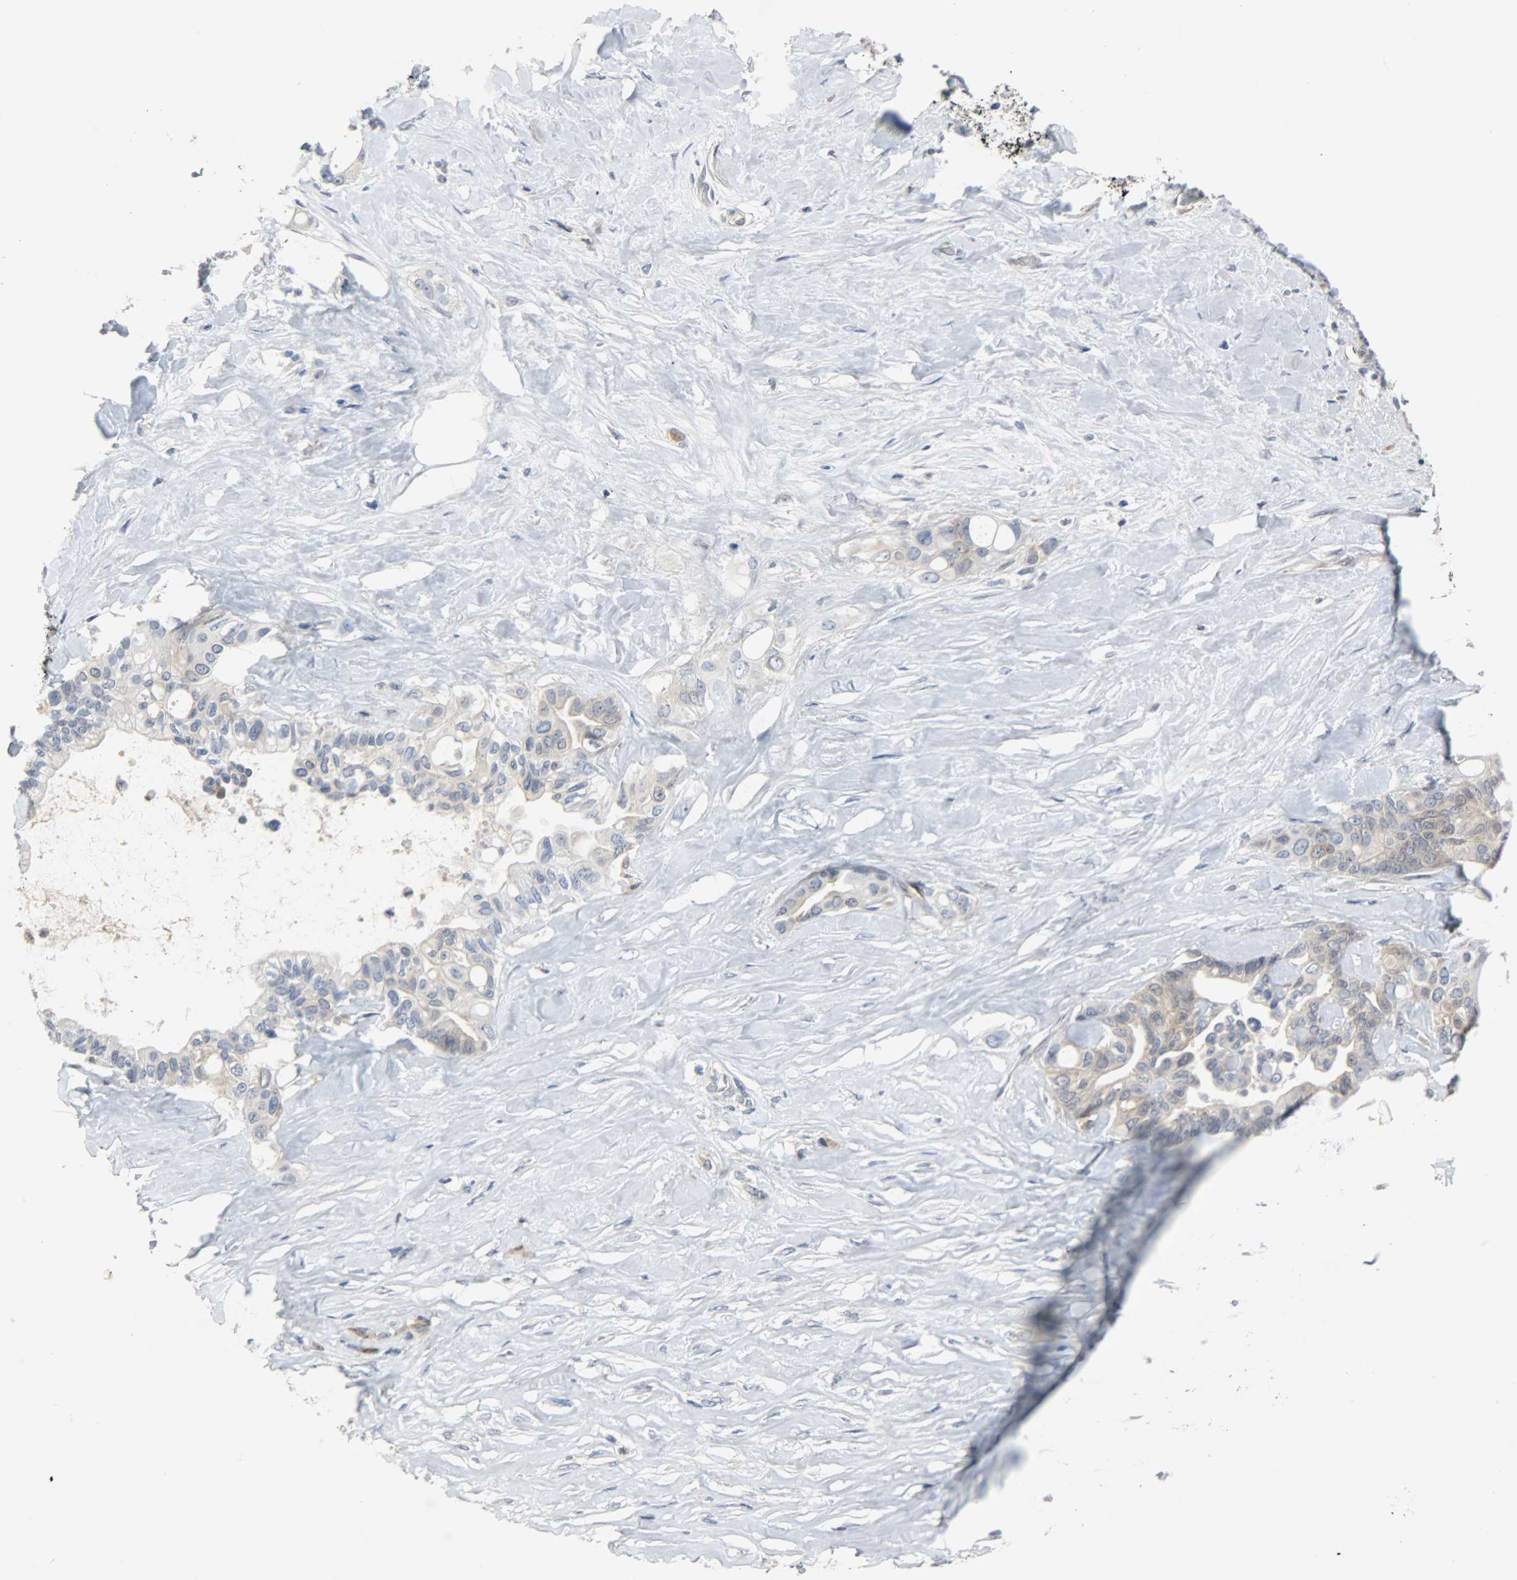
{"staining": {"intensity": "weak", "quantity": "25%-75%", "location": "cytoplasmic/membranous"}, "tissue": "liver cancer", "cell_type": "Tumor cells", "image_type": "cancer", "snomed": [{"axis": "morphology", "description": "Cholangiocarcinoma"}, {"axis": "topography", "description": "Liver"}], "caption": "This image exhibits immunohistochemistry (IHC) staining of cholangiocarcinoma (liver), with low weak cytoplasmic/membranous expression in about 25%-75% of tumor cells.", "gene": "EIF4EBP1", "patient": {"sex": "female", "age": 67}}